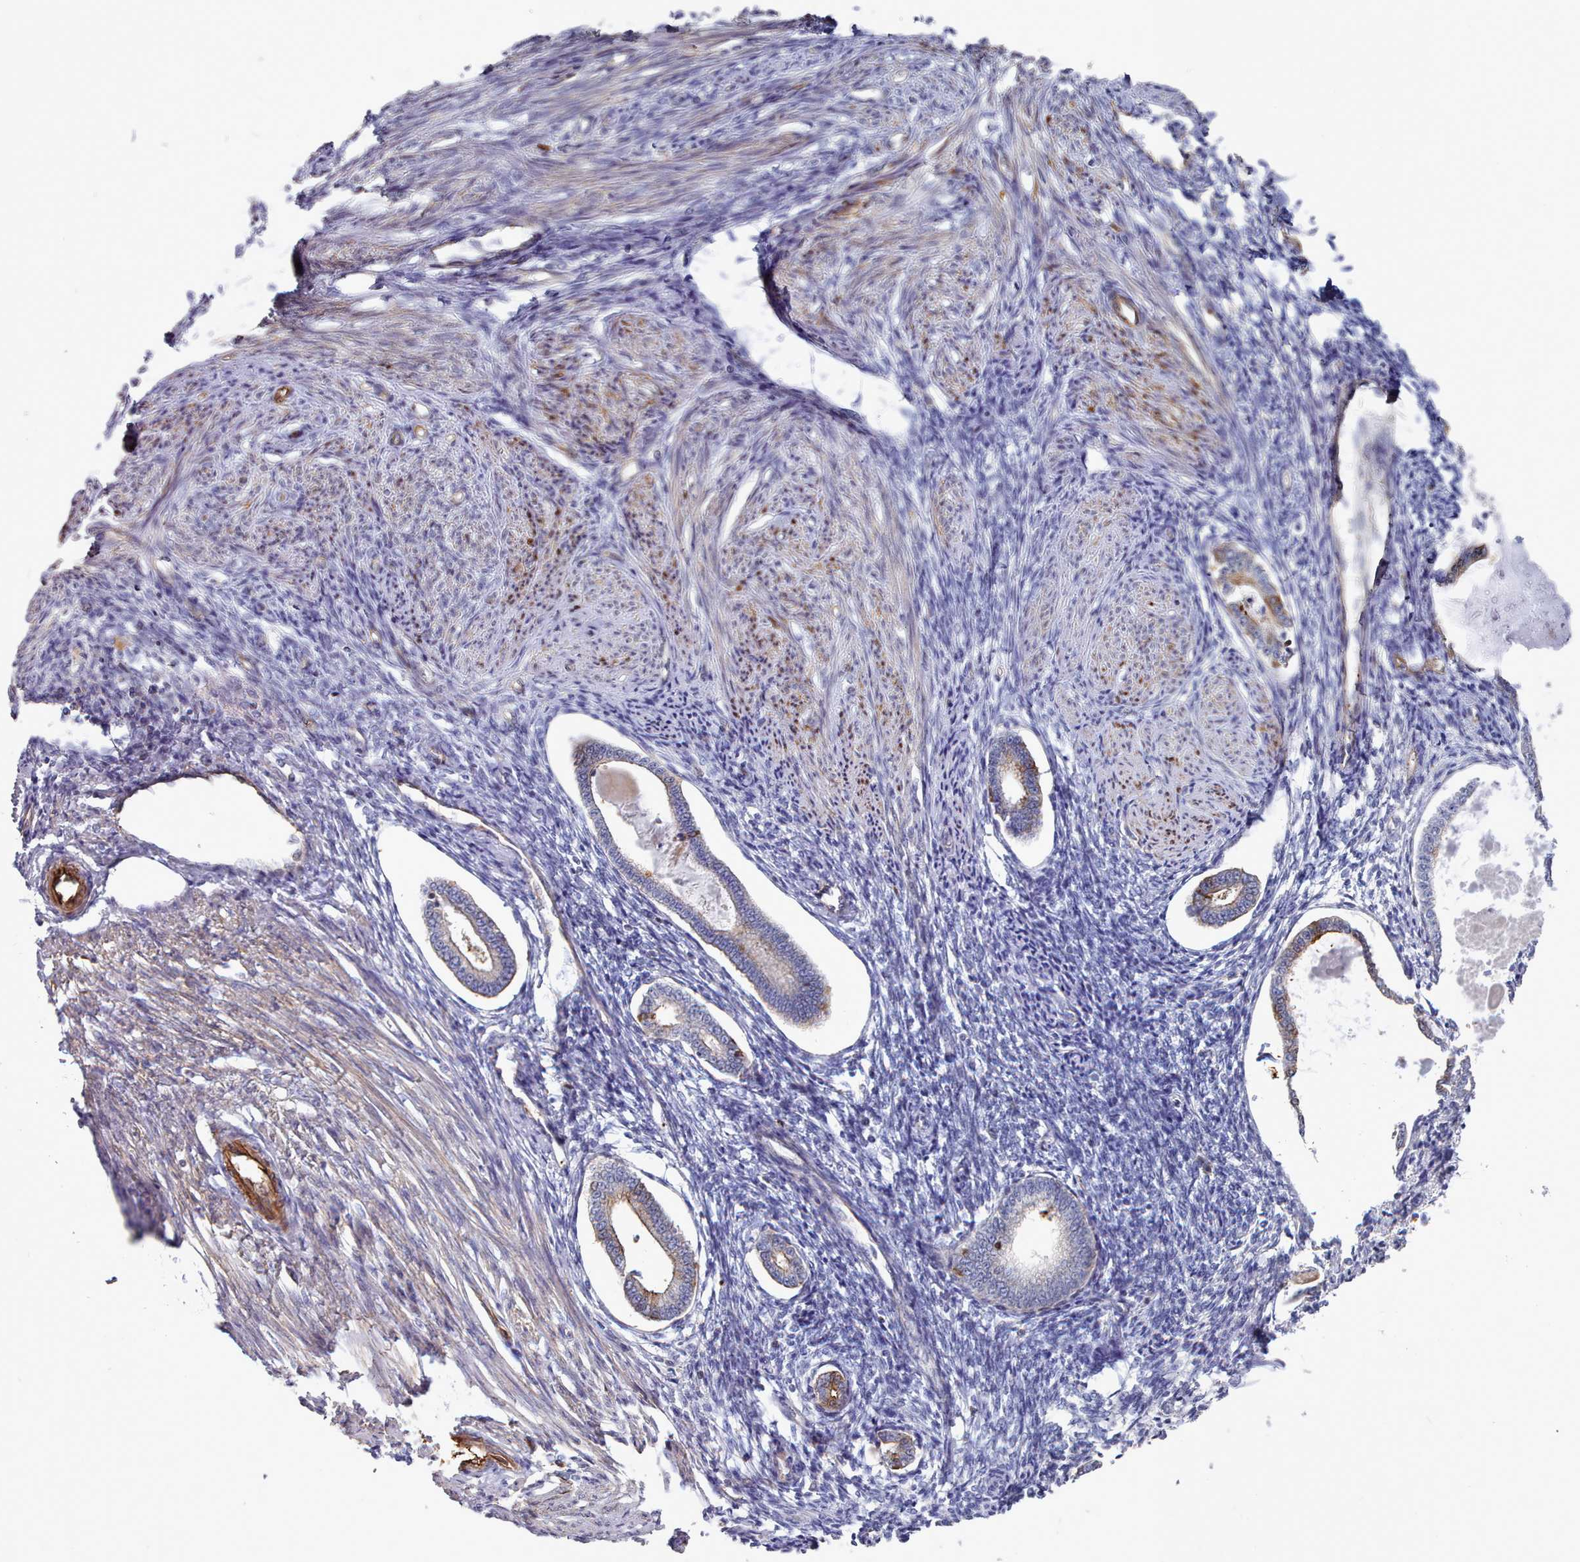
{"staining": {"intensity": "negative", "quantity": "none", "location": "none"}, "tissue": "endometrium", "cell_type": "Cells in endometrial stroma", "image_type": "normal", "snomed": [{"axis": "morphology", "description": "Normal tissue, NOS"}, {"axis": "topography", "description": "Endometrium"}], "caption": "The photomicrograph demonstrates no significant positivity in cells in endometrial stroma of endometrium.", "gene": "G6PC1", "patient": {"sex": "female", "age": 56}}